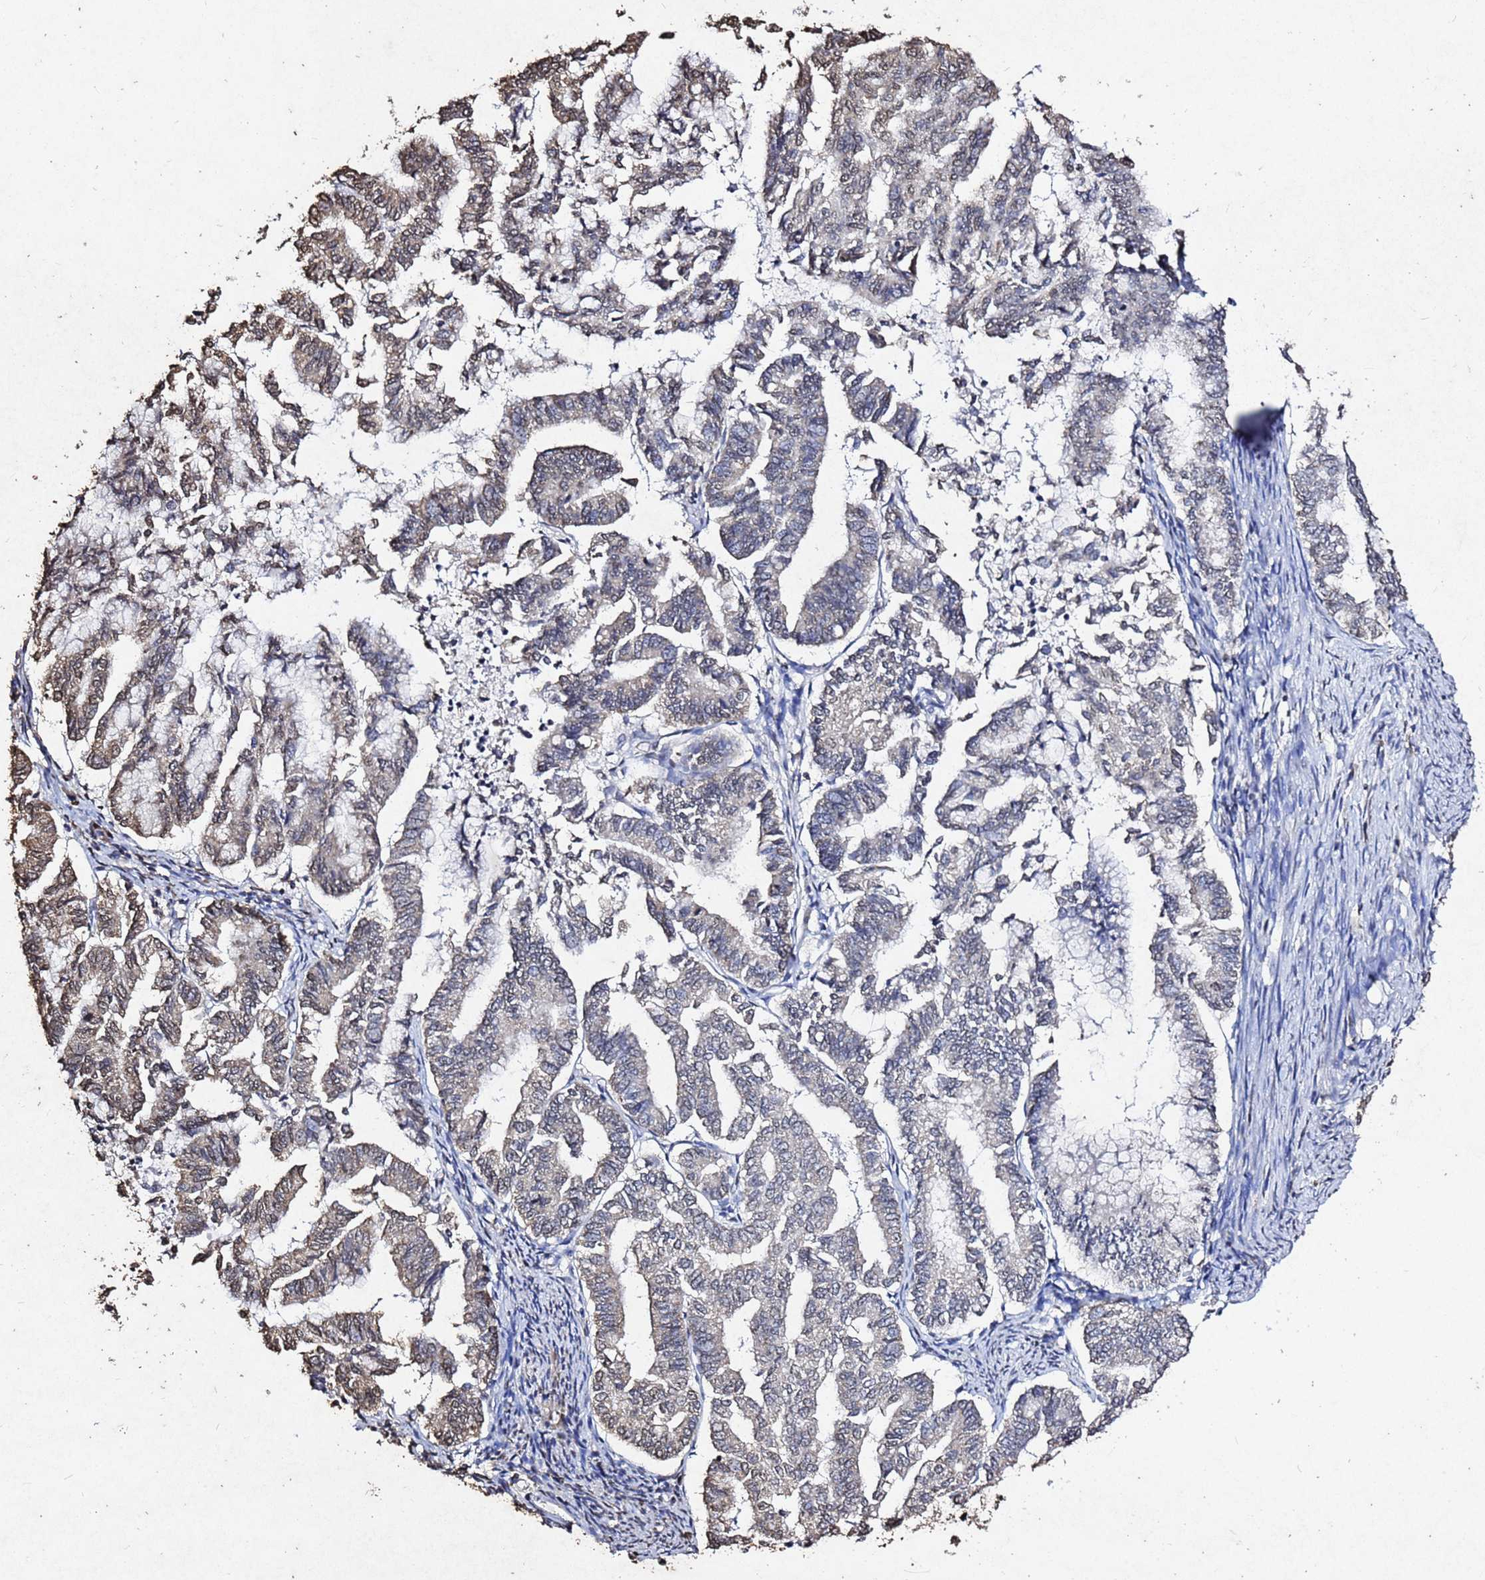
{"staining": {"intensity": "weak", "quantity": "<25%", "location": "nuclear"}, "tissue": "endometrial cancer", "cell_type": "Tumor cells", "image_type": "cancer", "snomed": [{"axis": "morphology", "description": "Adenocarcinoma, NOS"}, {"axis": "topography", "description": "Endometrium"}], "caption": "This histopathology image is of endometrial cancer (adenocarcinoma) stained with immunohistochemistry to label a protein in brown with the nuclei are counter-stained blue. There is no expression in tumor cells.", "gene": "MYOCD", "patient": {"sex": "female", "age": 79}}